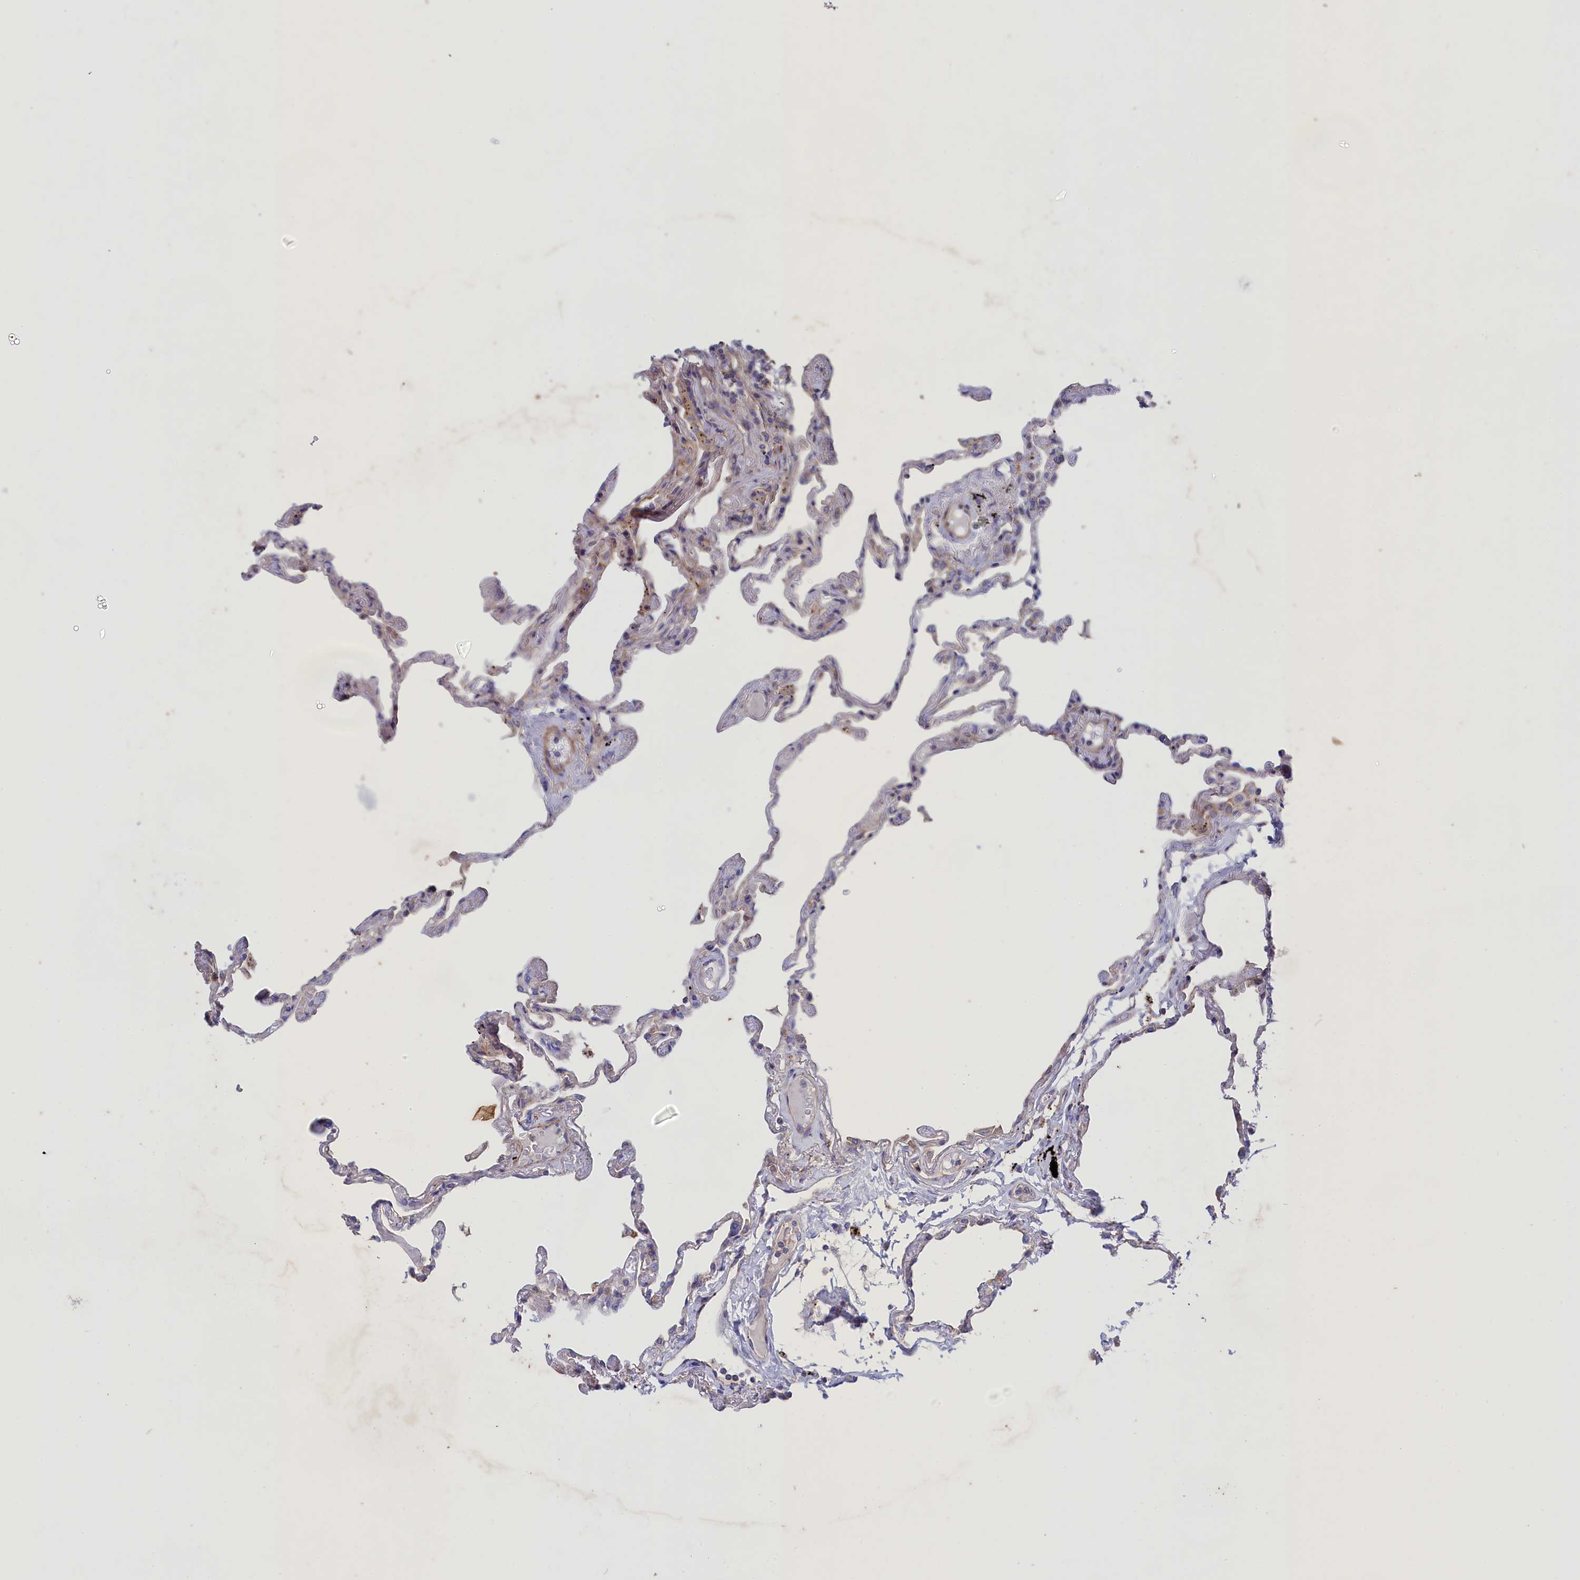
{"staining": {"intensity": "negative", "quantity": "none", "location": "none"}, "tissue": "lung", "cell_type": "Alveolar cells", "image_type": "normal", "snomed": [{"axis": "morphology", "description": "Normal tissue, NOS"}, {"axis": "topography", "description": "Lung"}], "caption": "Lung was stained to show a protein in brown. There is no significant staining in alveolar cells. Nuclei are stained in blue.", "gene": "SCAMP4", "patient": {"sex": "female", "age": 67}}